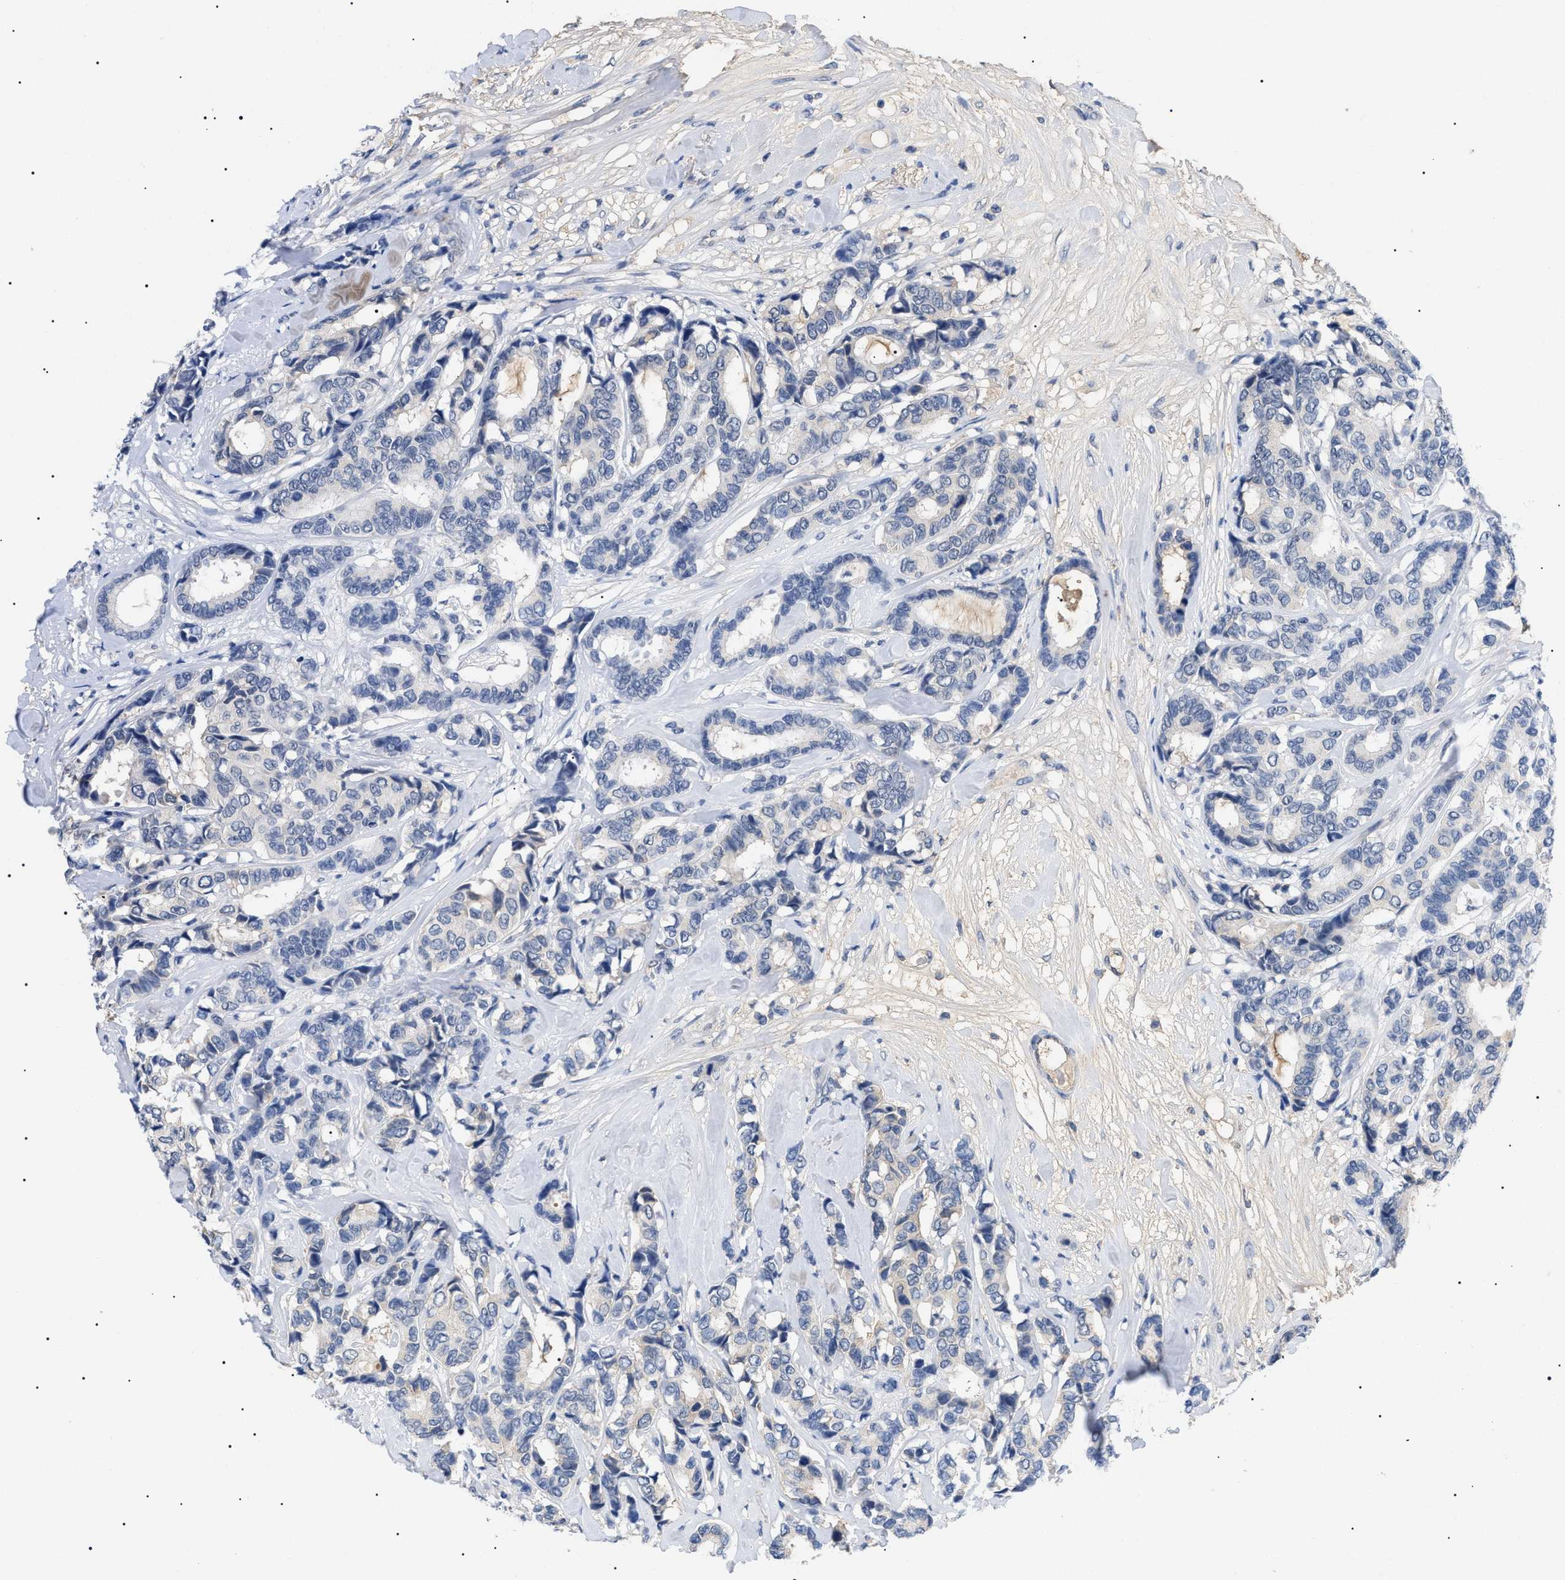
{"staining": {"intensity": "negative", "quantity": "none", "location": "none"}, "tissue": "breast cancer", "cell_type": "Tumor cells", "image_type": "cancer", "snomed": [{"axis": "morphology", "description": "Duct carcinoma"}, {"axis": "topography", "description": "Breast"}], "caption": "Breast invasive ductal carcinoma was stained to show a protein in brown. There is no significant positivity in tumor cells. (DAB immunohistochemistry (IHC), high magnification).", "gene": "PRRT2", "patient": {"sex": "female", "age": 87}}